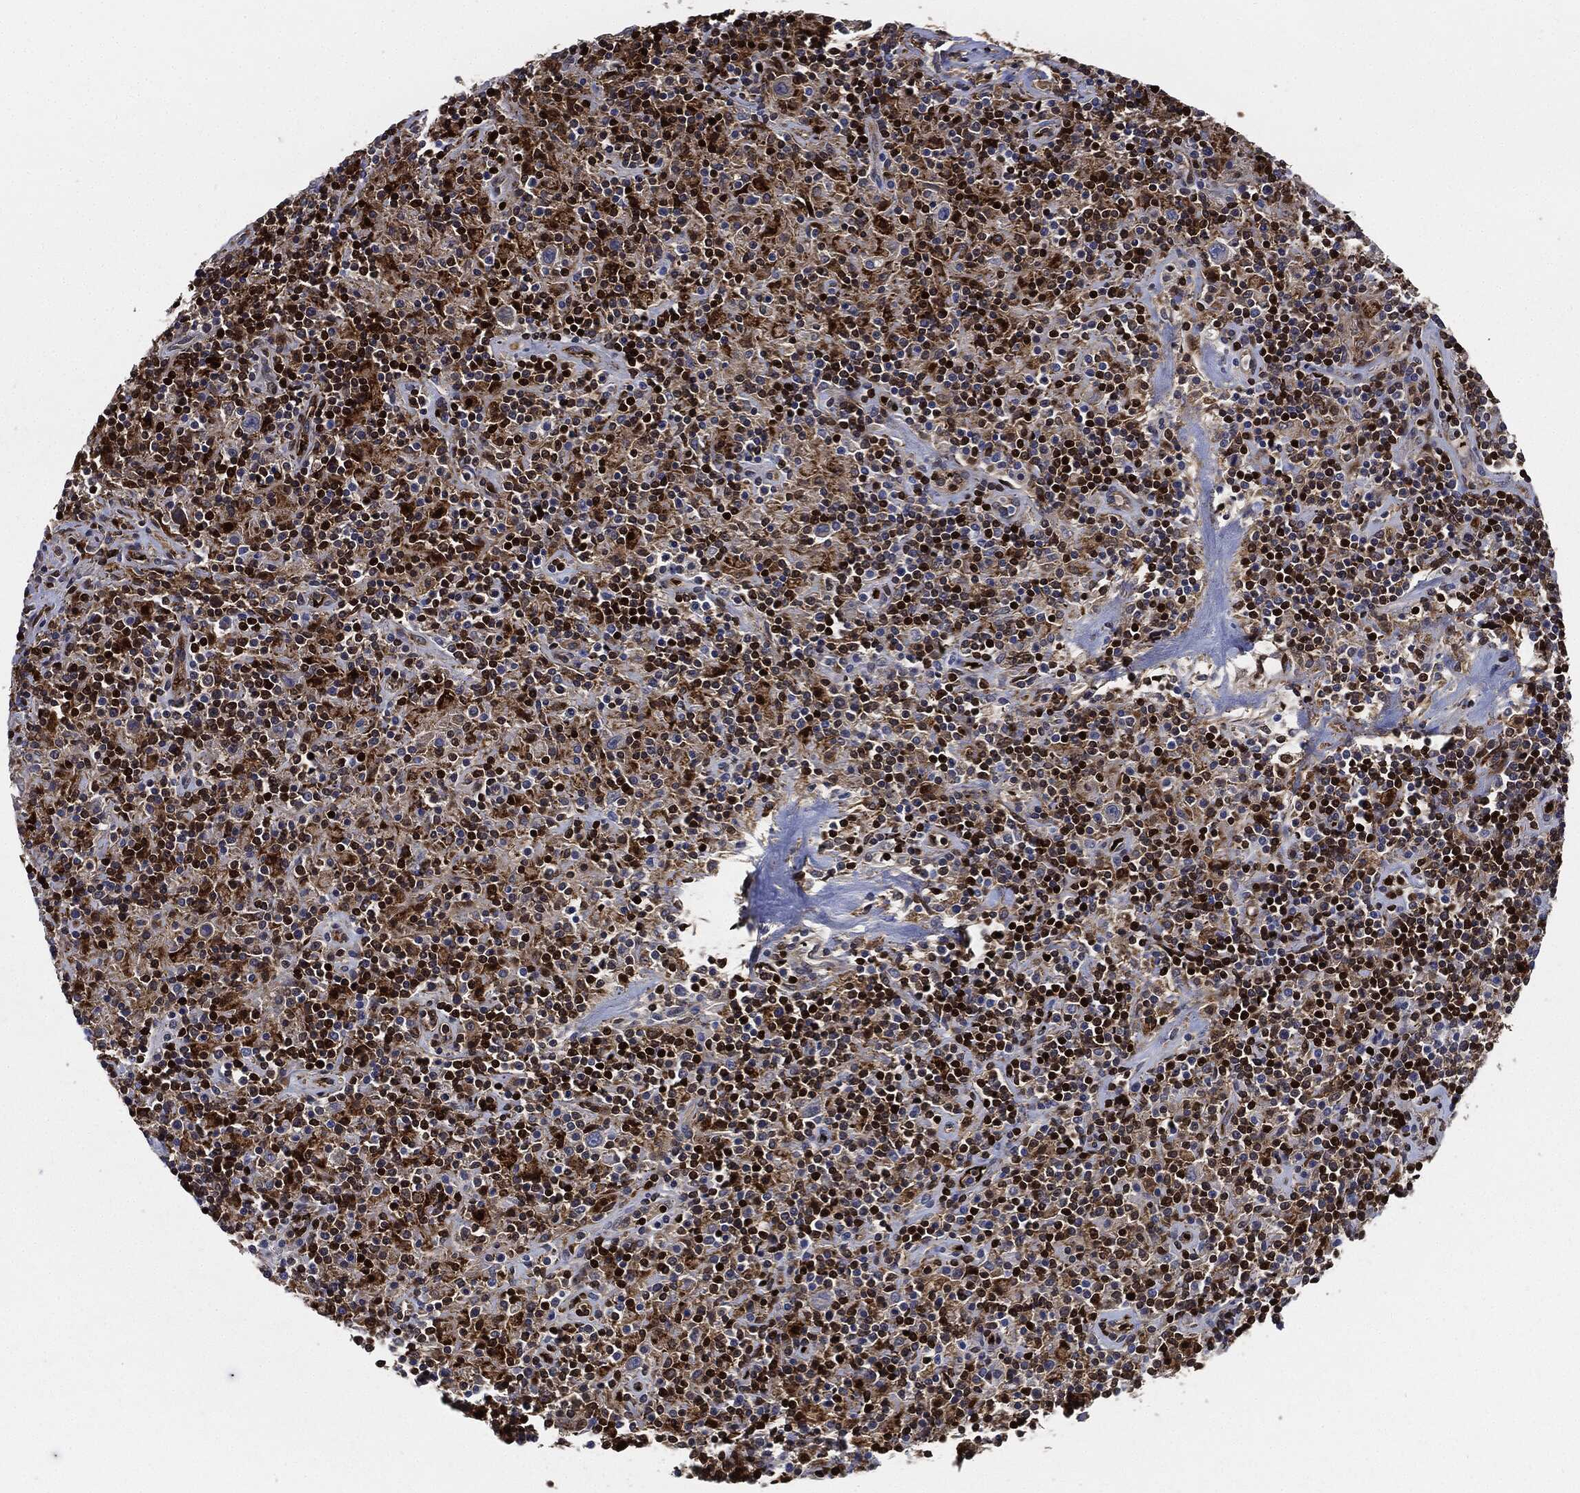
{"staining": {"intensity": "negative", "quantity": "none", "location": "none"}, "tissue": "lymphoma", "cell_type": "Tumor cells", "image_type": "cancer", "snomed": [{"axis": "morphology", "description": "Hodgkin's disease, NOS"}, {"axis": "topography", "description": "Lymph node"}], "caption": "Tumor cells are negative for protein expression in human Hodgkin's disease.", "gene": "PRDX2", "patient": {"sex": "male", "age": 70}}